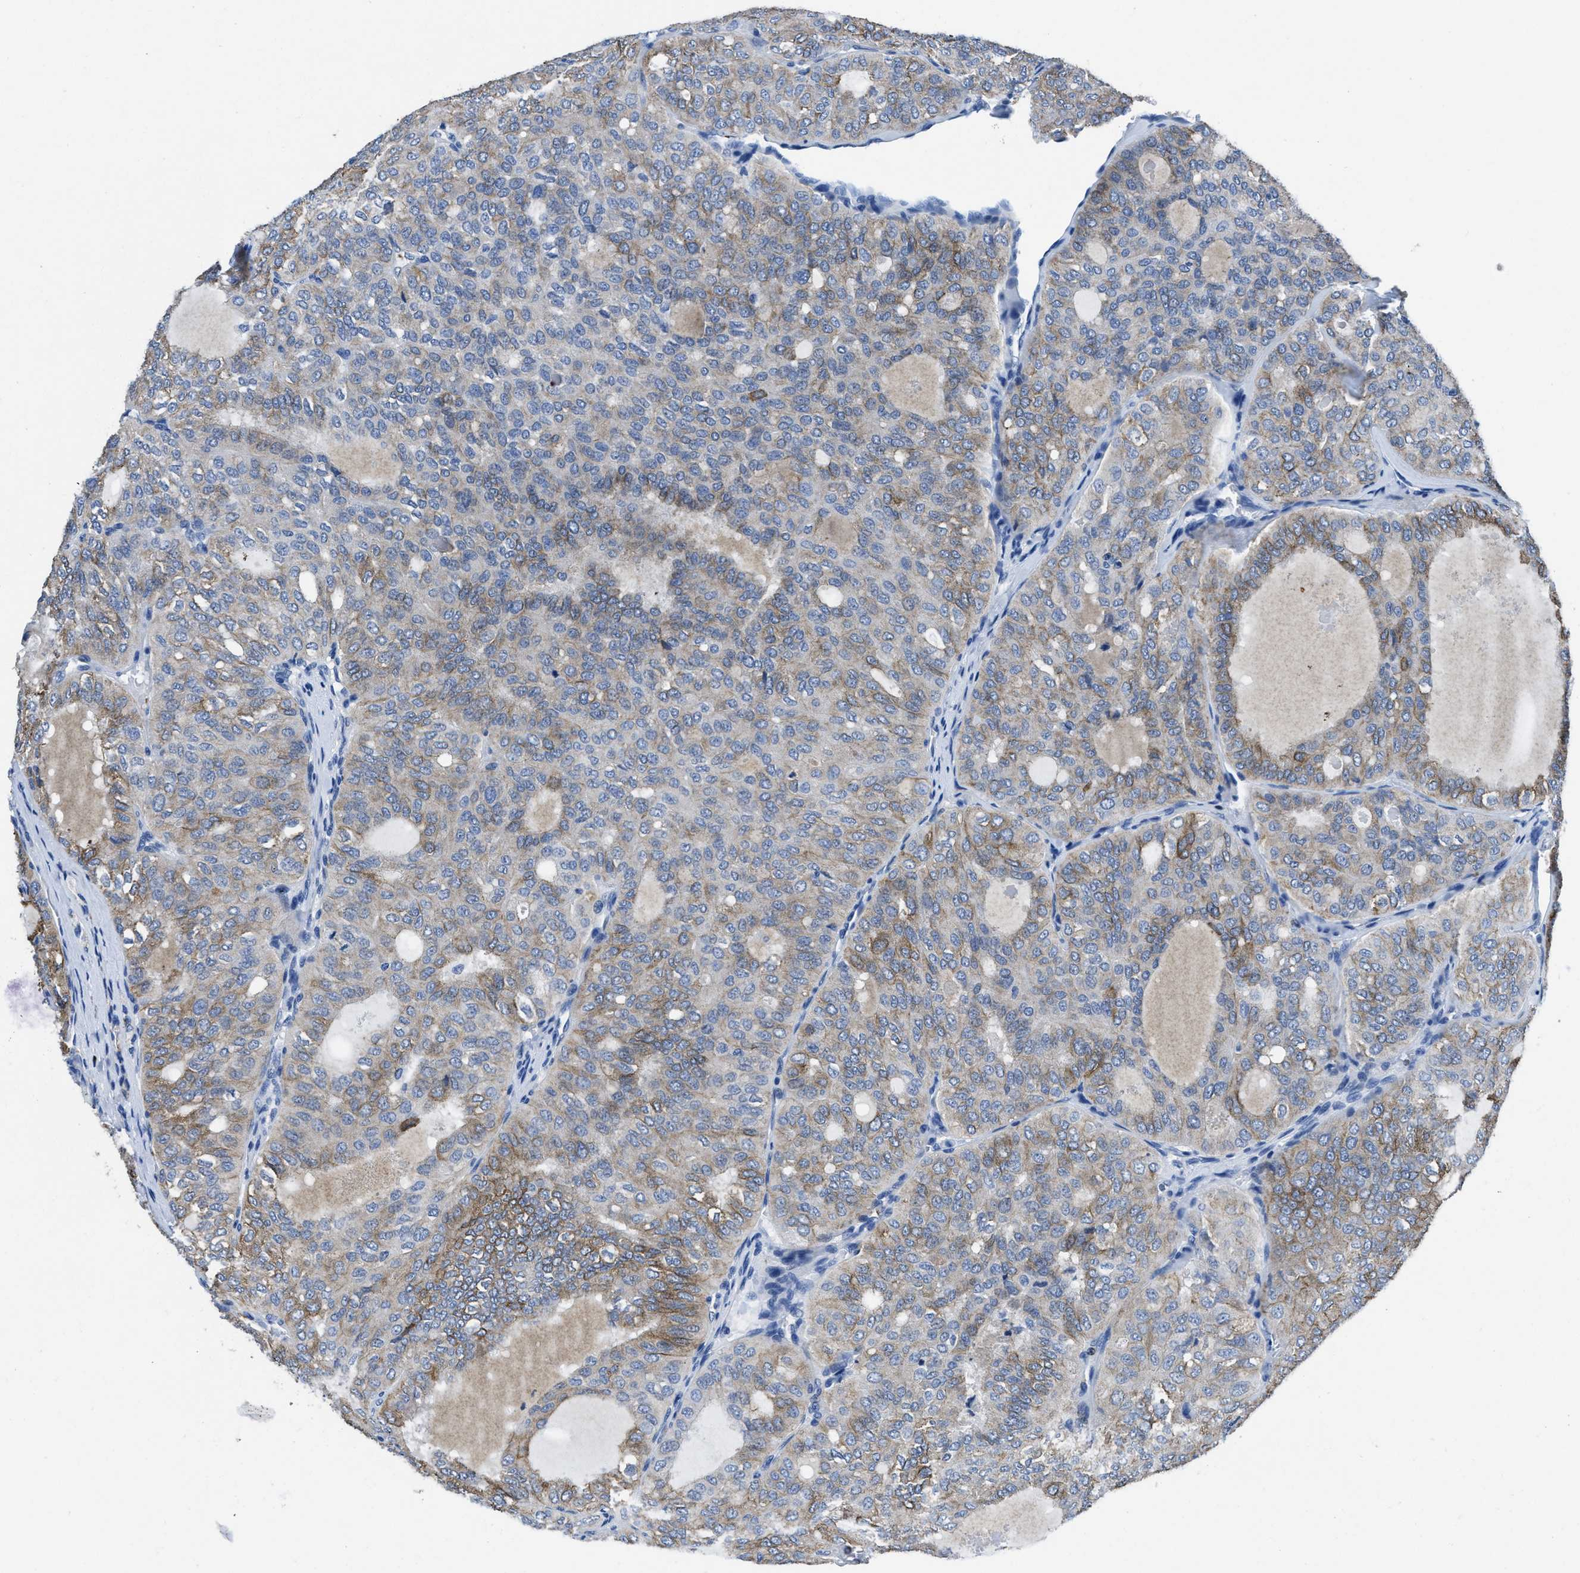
{"staining": {"intensity": "moderate", "quantity": "25%-75%", "location": "cytoplasmic/membranous"}, "tissue": "thyroid cancer", "cell_type": "Tumor cells", "image_type": "cancer", "snomed": [{"axis": "morphology", "description": "Follicular adenoma carcinoma, NOS"}, {"axis": "topography", "description": "Thyroid gland"}], "caption": "IHC image of thyroid cancer (follicular adenoma carcinoma) stained for a protein (brown), which demonstrates medium levels of moderate cytoplasmic/membranous expression in about 25%-75% of tumor cells.", "gene": "ITGA3", "patient": {"sex": "male", "age": 75}}